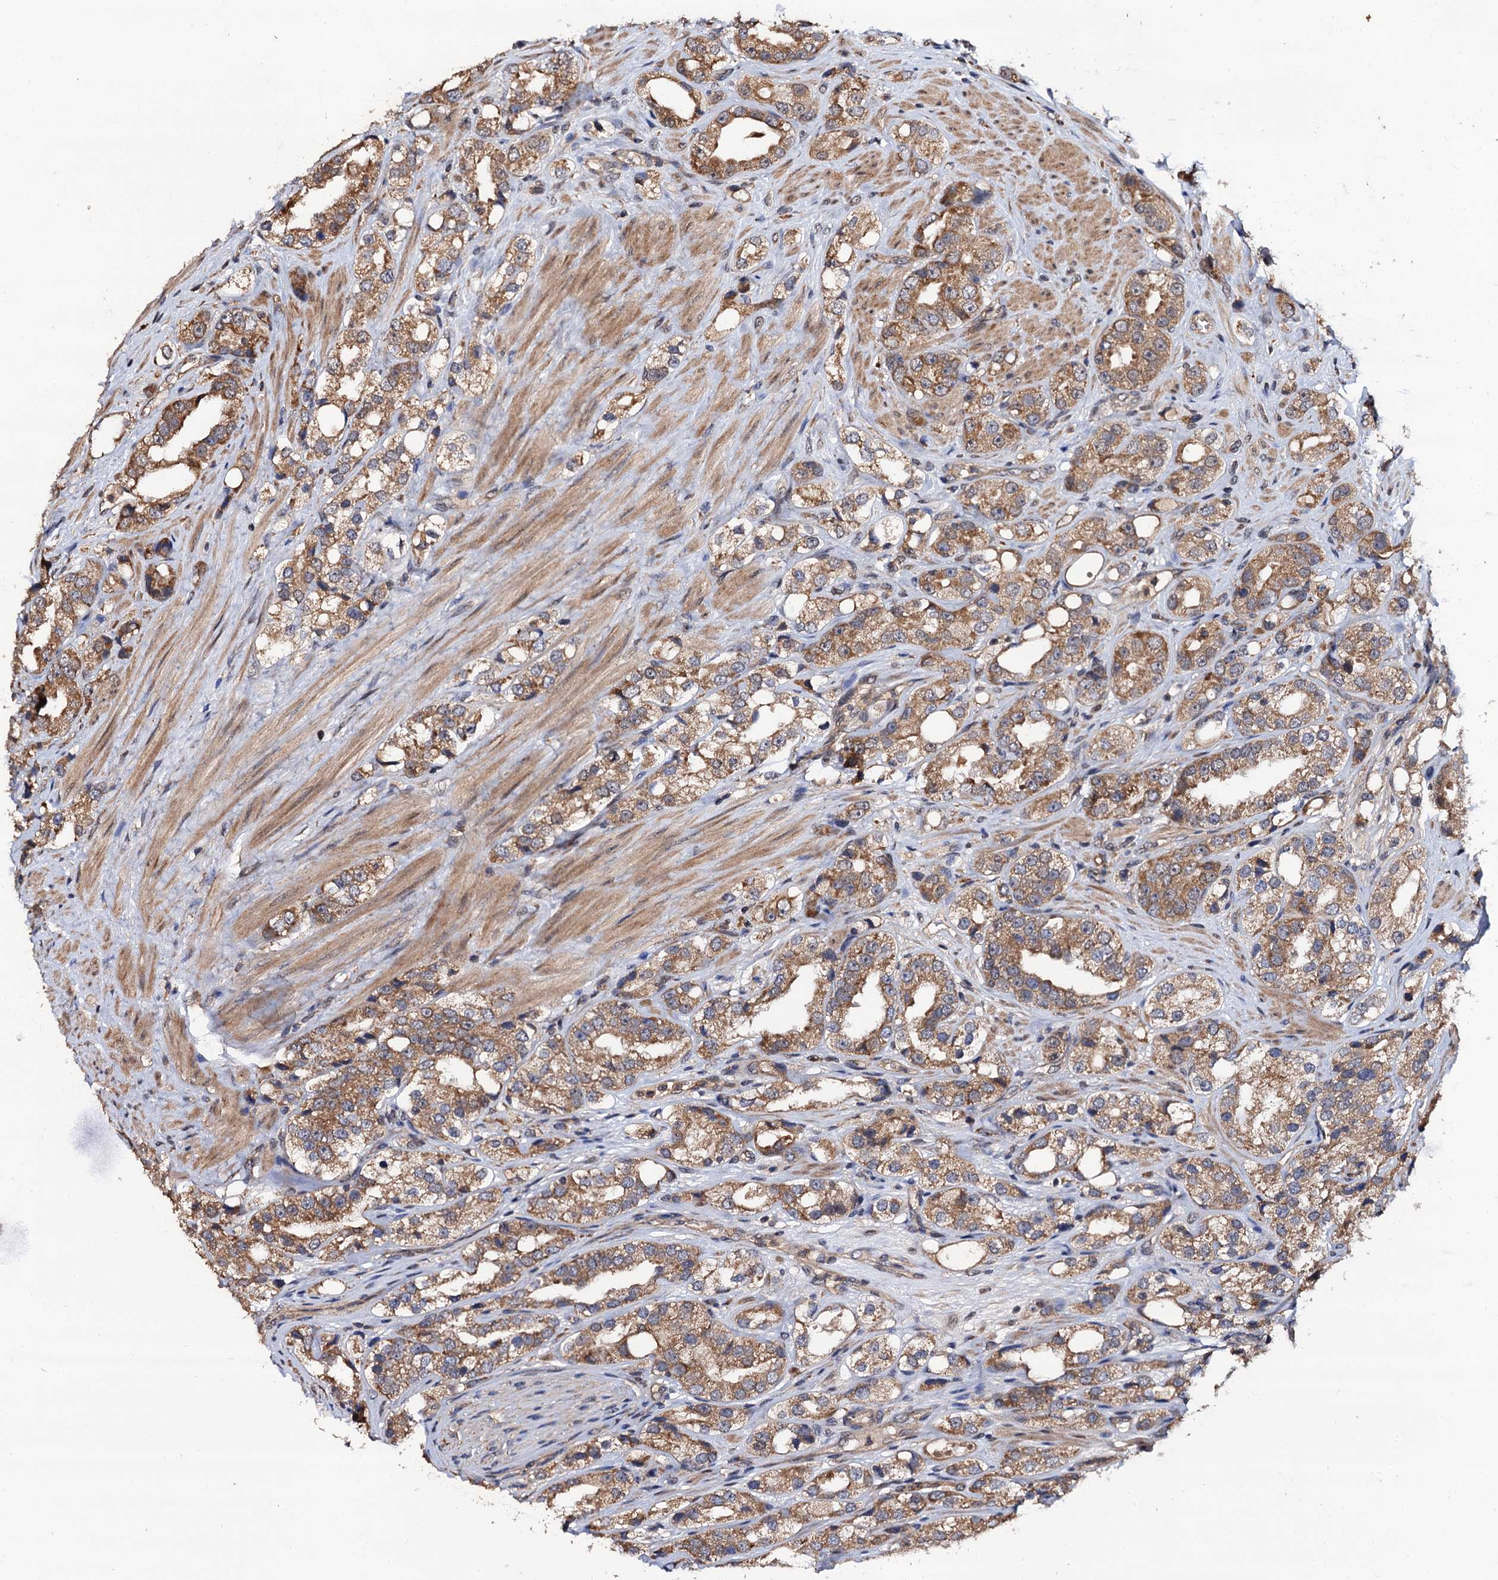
{"staining": {"intensity": "moderate", "quantity": ">75%", "location": "cytoplasmic/membranous"}, "tissue": "prostate cancer", "cell_type": "Tumor cells", "image_type": "cancer", "snomed": [{"axis": "morphology", "description": "Adenocarcinoma, NOS"}, {"axis": "topography", "description": "Prostate"}], "caption": "There is medium levels of moderate cytoplasmic/membranous expression in tumor cells of prostate cancer, as demonstrated by immunohistochemical staining (brown color).", "gene": "MIER2", "patient": {"sex": "male", "age": 79}}